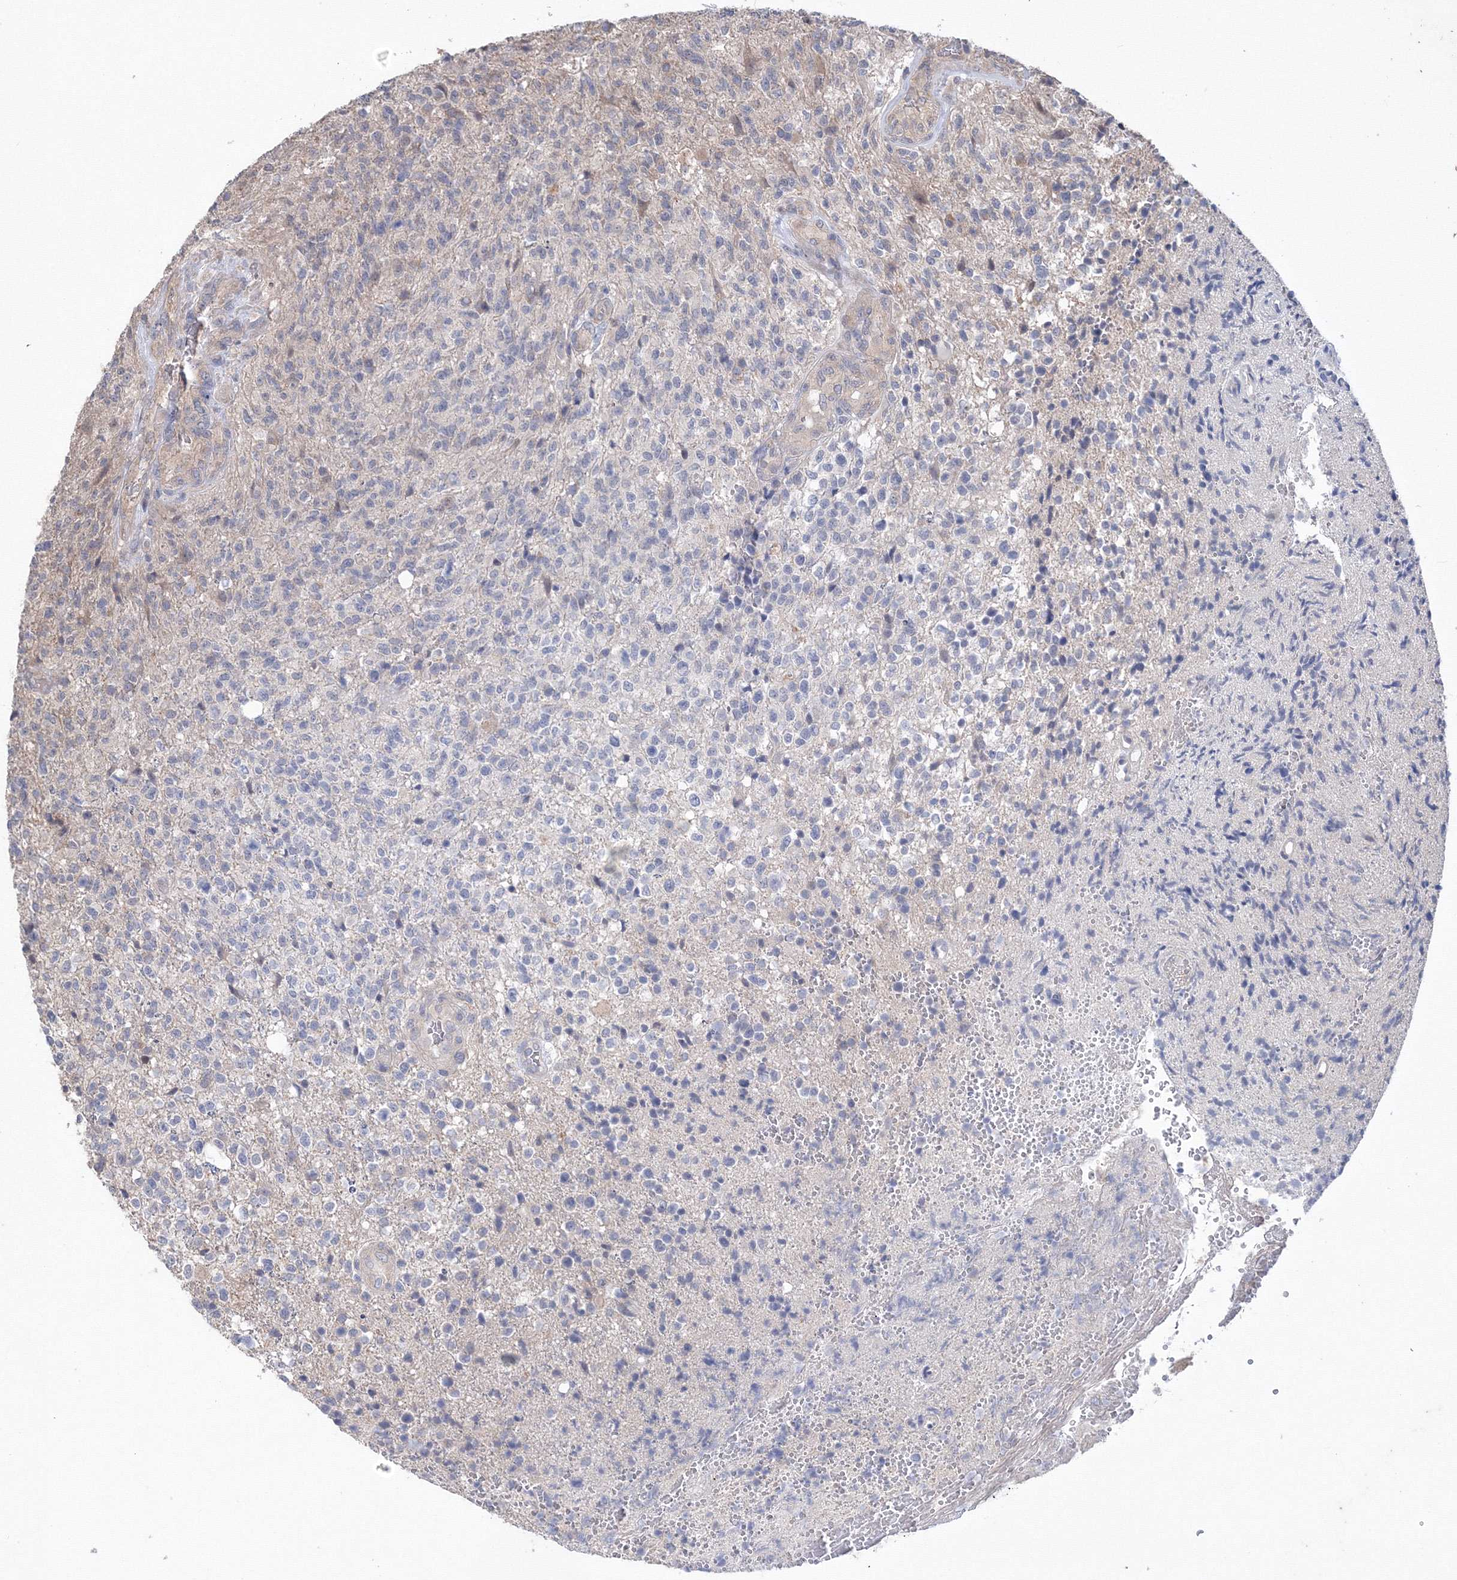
{"staining": {"intensity": "negative", "quantity": "none", "location": "none"}, "tissue": "glioma", "cell_type": "Tumor cells", "image_type": "cancer", "snomed": [{"axis": "morphology", "description": "Glioma, malignant, High grade"}, {"axis": "topography", "description": "Brain"}], "caption": "This is a image of immunohistochemistry staining of high-grade glioma (malignant), which shows no staining in tumor cells. Brightfield microscopy of immunohistochemistry stained with DAB (3,3'-diaminobenzidine) (brown) and hematoxylin (blue), captured at high magnification.", "gene": "PPP2R2B", "patient": {"sex": "male", "age": 56}}